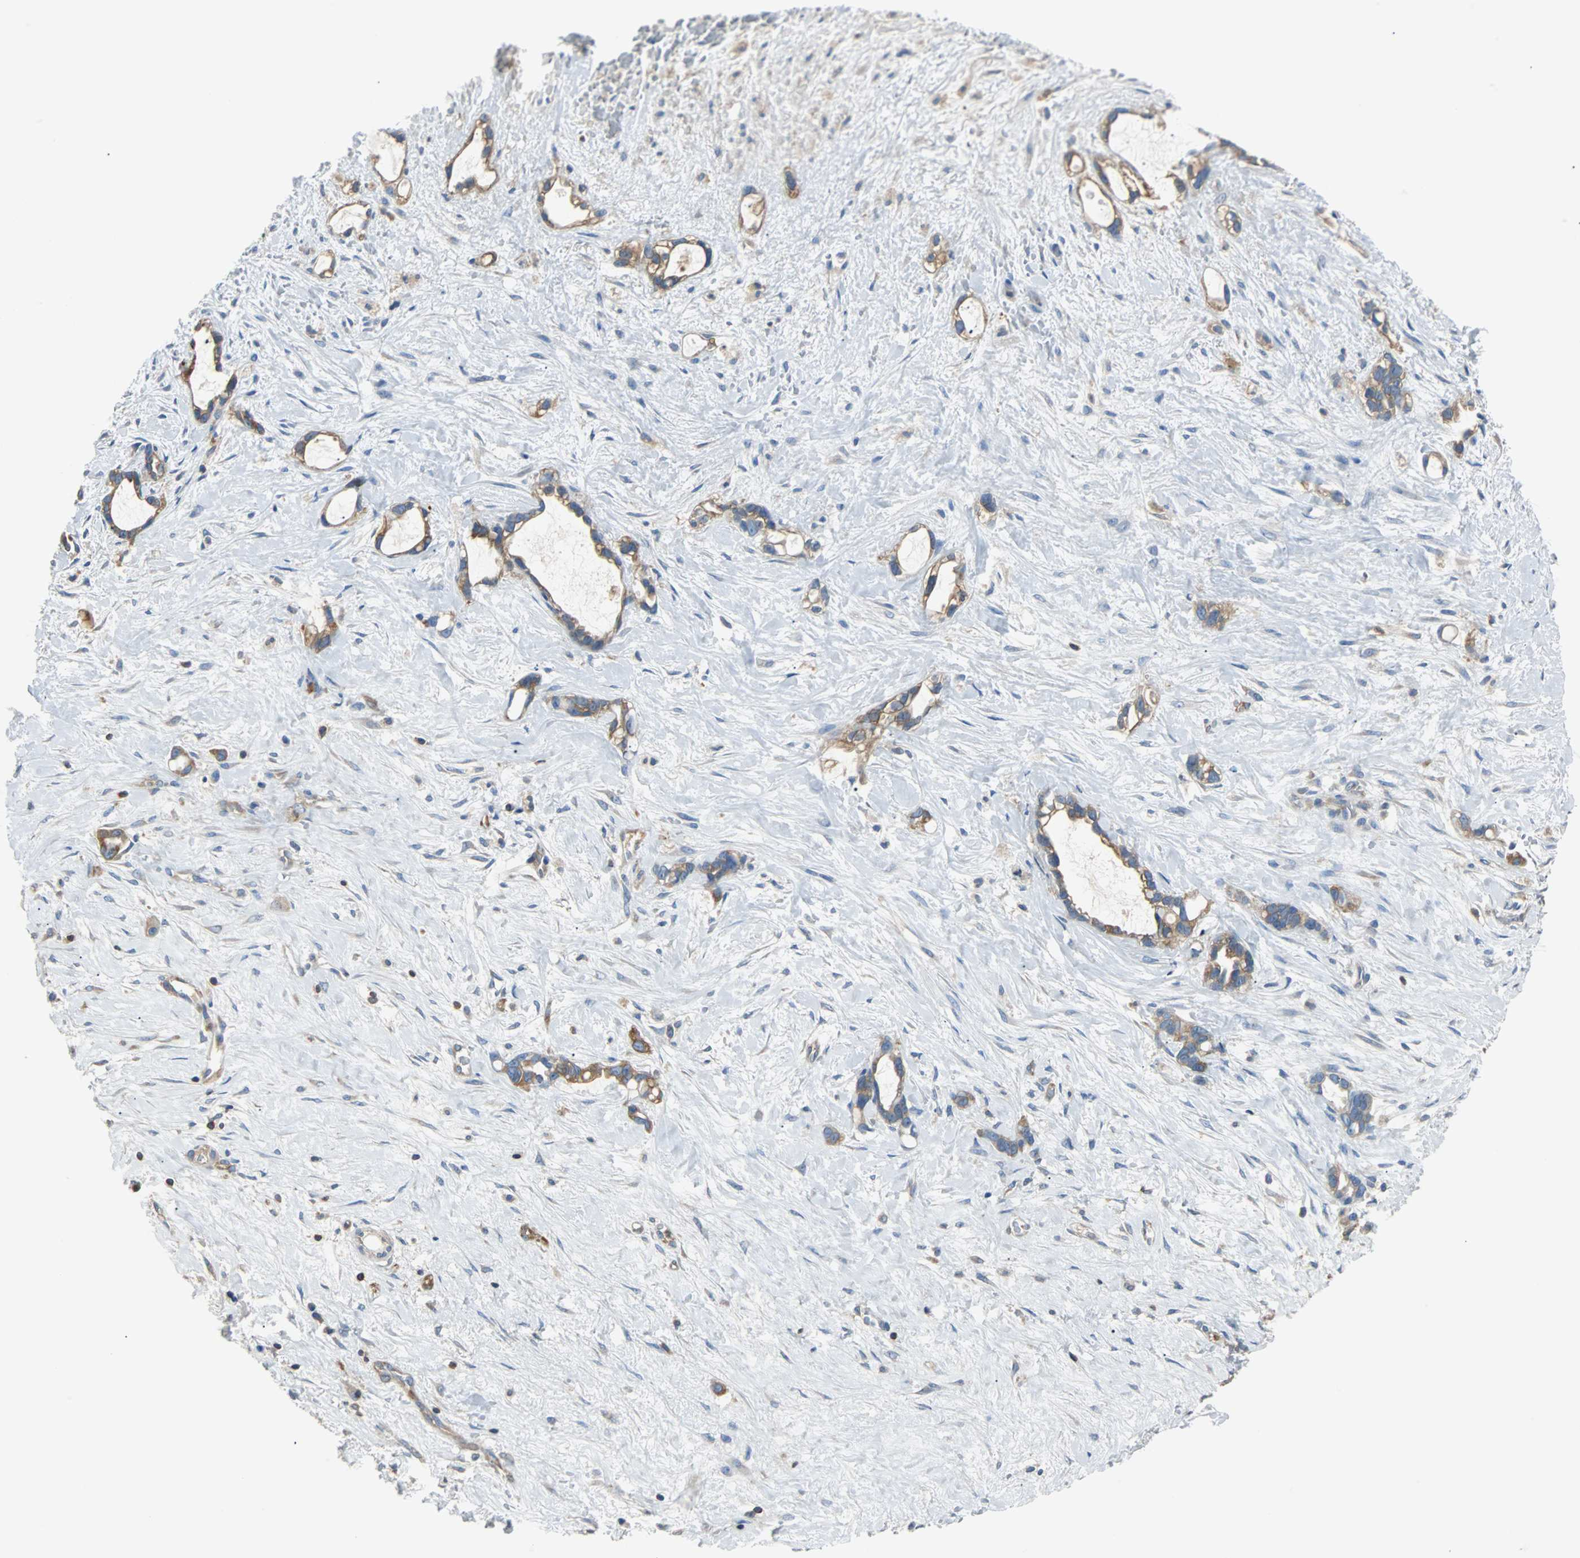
{"staining": {"intensity": "moderate", "quantity": ">75%", "location": "cytoplasmic/membranous"}, "tissue": "liver cancer", "cell_type": "Tumor cells", "image_type": "cancer", "snomed": [{"axis": "morphology", "description": "Cholangiocarcinoma"}, {"axis": "topography", "description": "Liver"}], "caption": "Immunohistochemistry micrograph of neoplastic tissue: cholangiocarcinoma (liver) stained using immunohistochemistry (IHC) shows medium levels of moderate protein expression localized specifically in the cytoplasmic/membranous of tumor cells, appearing as a cytoplasmic/membranous brown color.", "gene": "TSC22D4", "patient": {"sex": "female", "age": 65}}